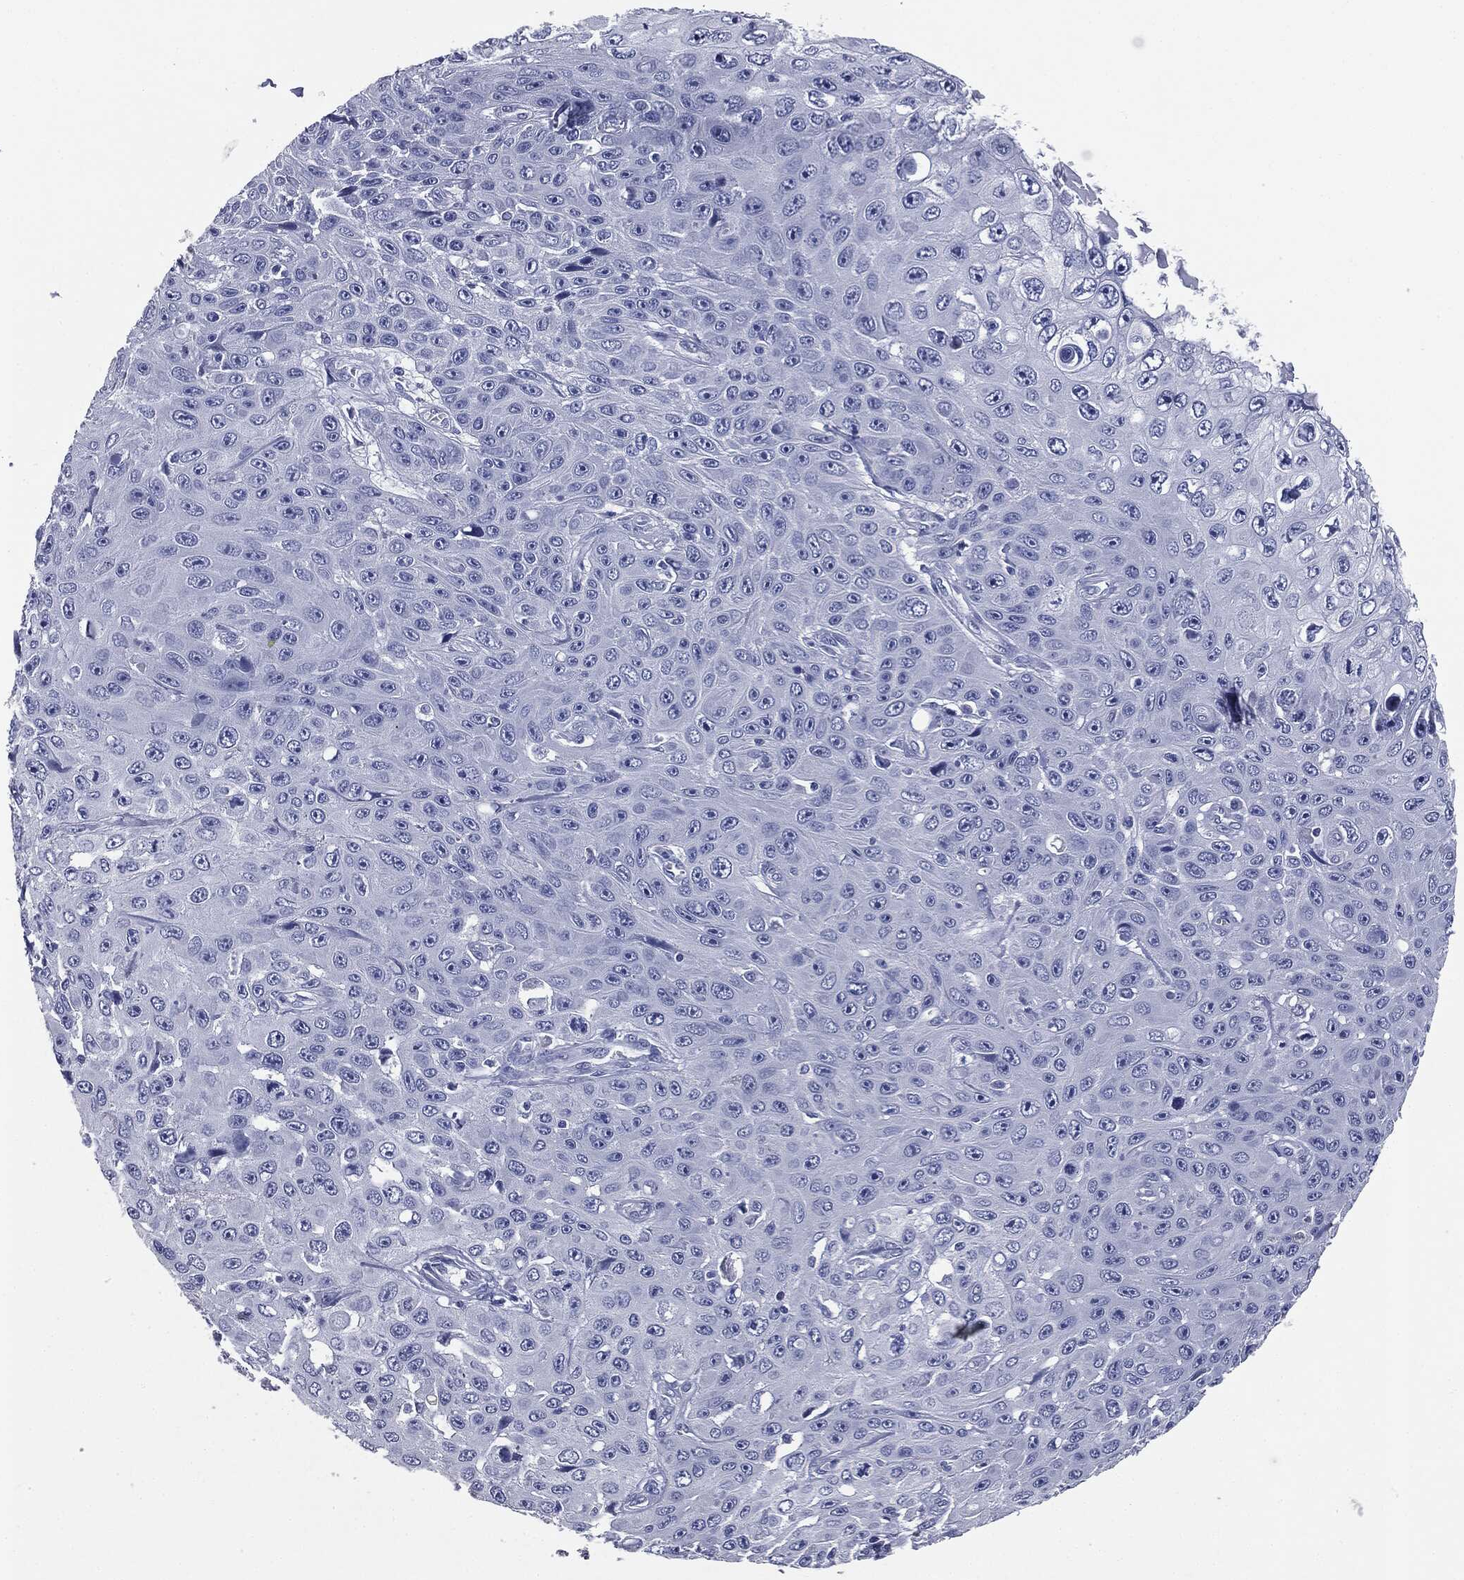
{"staining": {"intensity": "negative", "quantity": "none", "location": "none"}, "tissue": "skin cancer", "cell_type": "Tumor cells", "image_type": "cancer", "snomed": [{"axis": "morphology", "description": "Squamous cell carcinoma, NOS"}, {"axis": "topography", "description": "Skin"}], "caption": "This micrograph is of skin cancer (squamous cell carcinoma) stained with immunohistochemistry (IHC) to label a protein in brown with the nuclei are counter-stained blue. There is no staining in tumor cells.", "gene": "ATP2A1", "patient": {"sex": "male", "age": 82}}